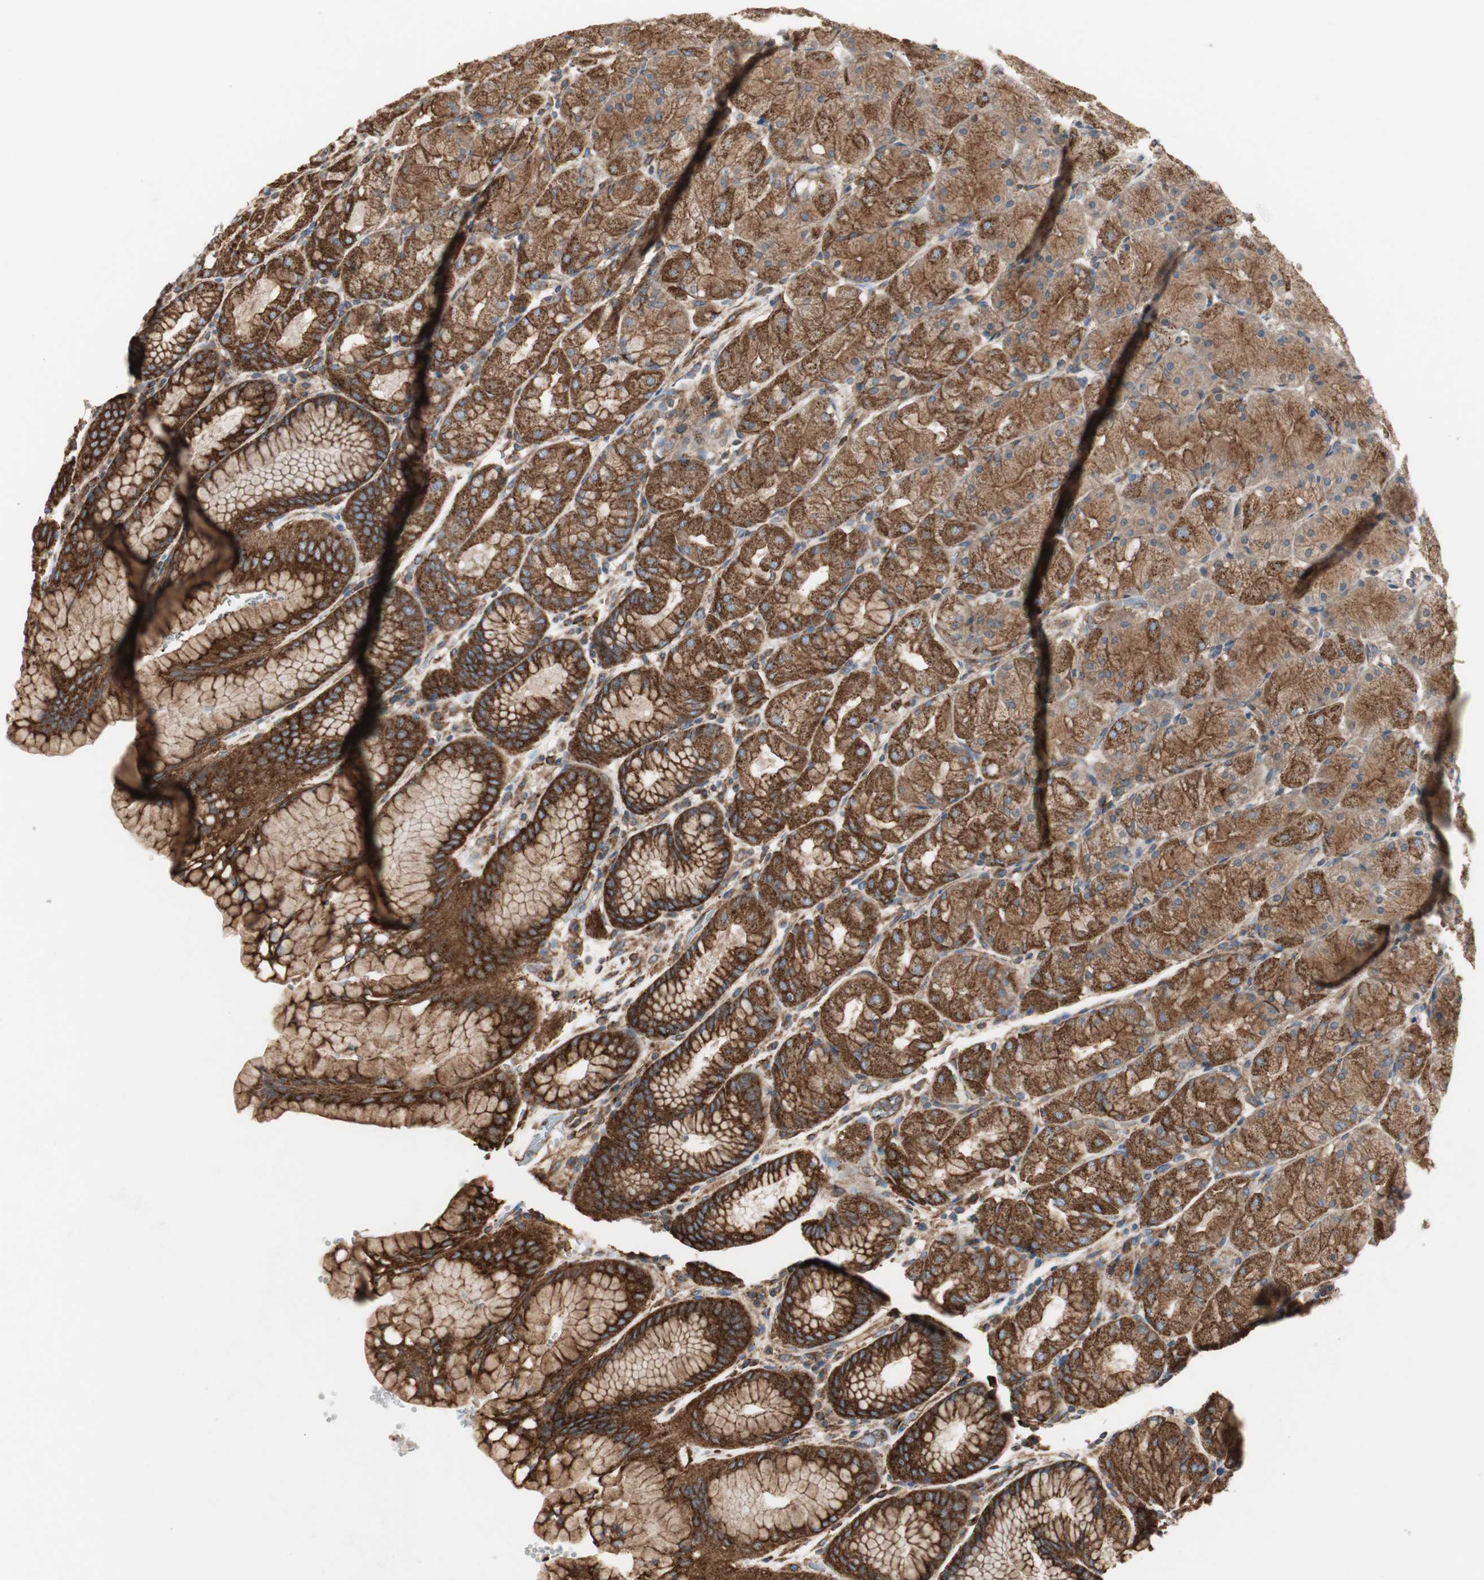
{"staining": {"intensity": "strong", "quantity": ">75%", "location": "cytoplasmic/membranous"}, "tissue": "stomach", "cell_type": "Glandular cells", "image_type": "normal", "snomed": [{"axis": "morphology", "description": "Normal tissue, NOS"}, {"axis": "topography", "description": "Stomach, upper"}, {"axis": "topography", "description": "Stomach"}], "caption": "IHC of benign human stomach displays high levels of strong cytoplasmic/membranous expression in about >75% of glandular cells. (Stains: DAB in brown, nuclei in blue, Microscopy: brightfield microscopy at high magnification).", "gene": "H6PD", "patient": {"sex": "male", "age": 76}}